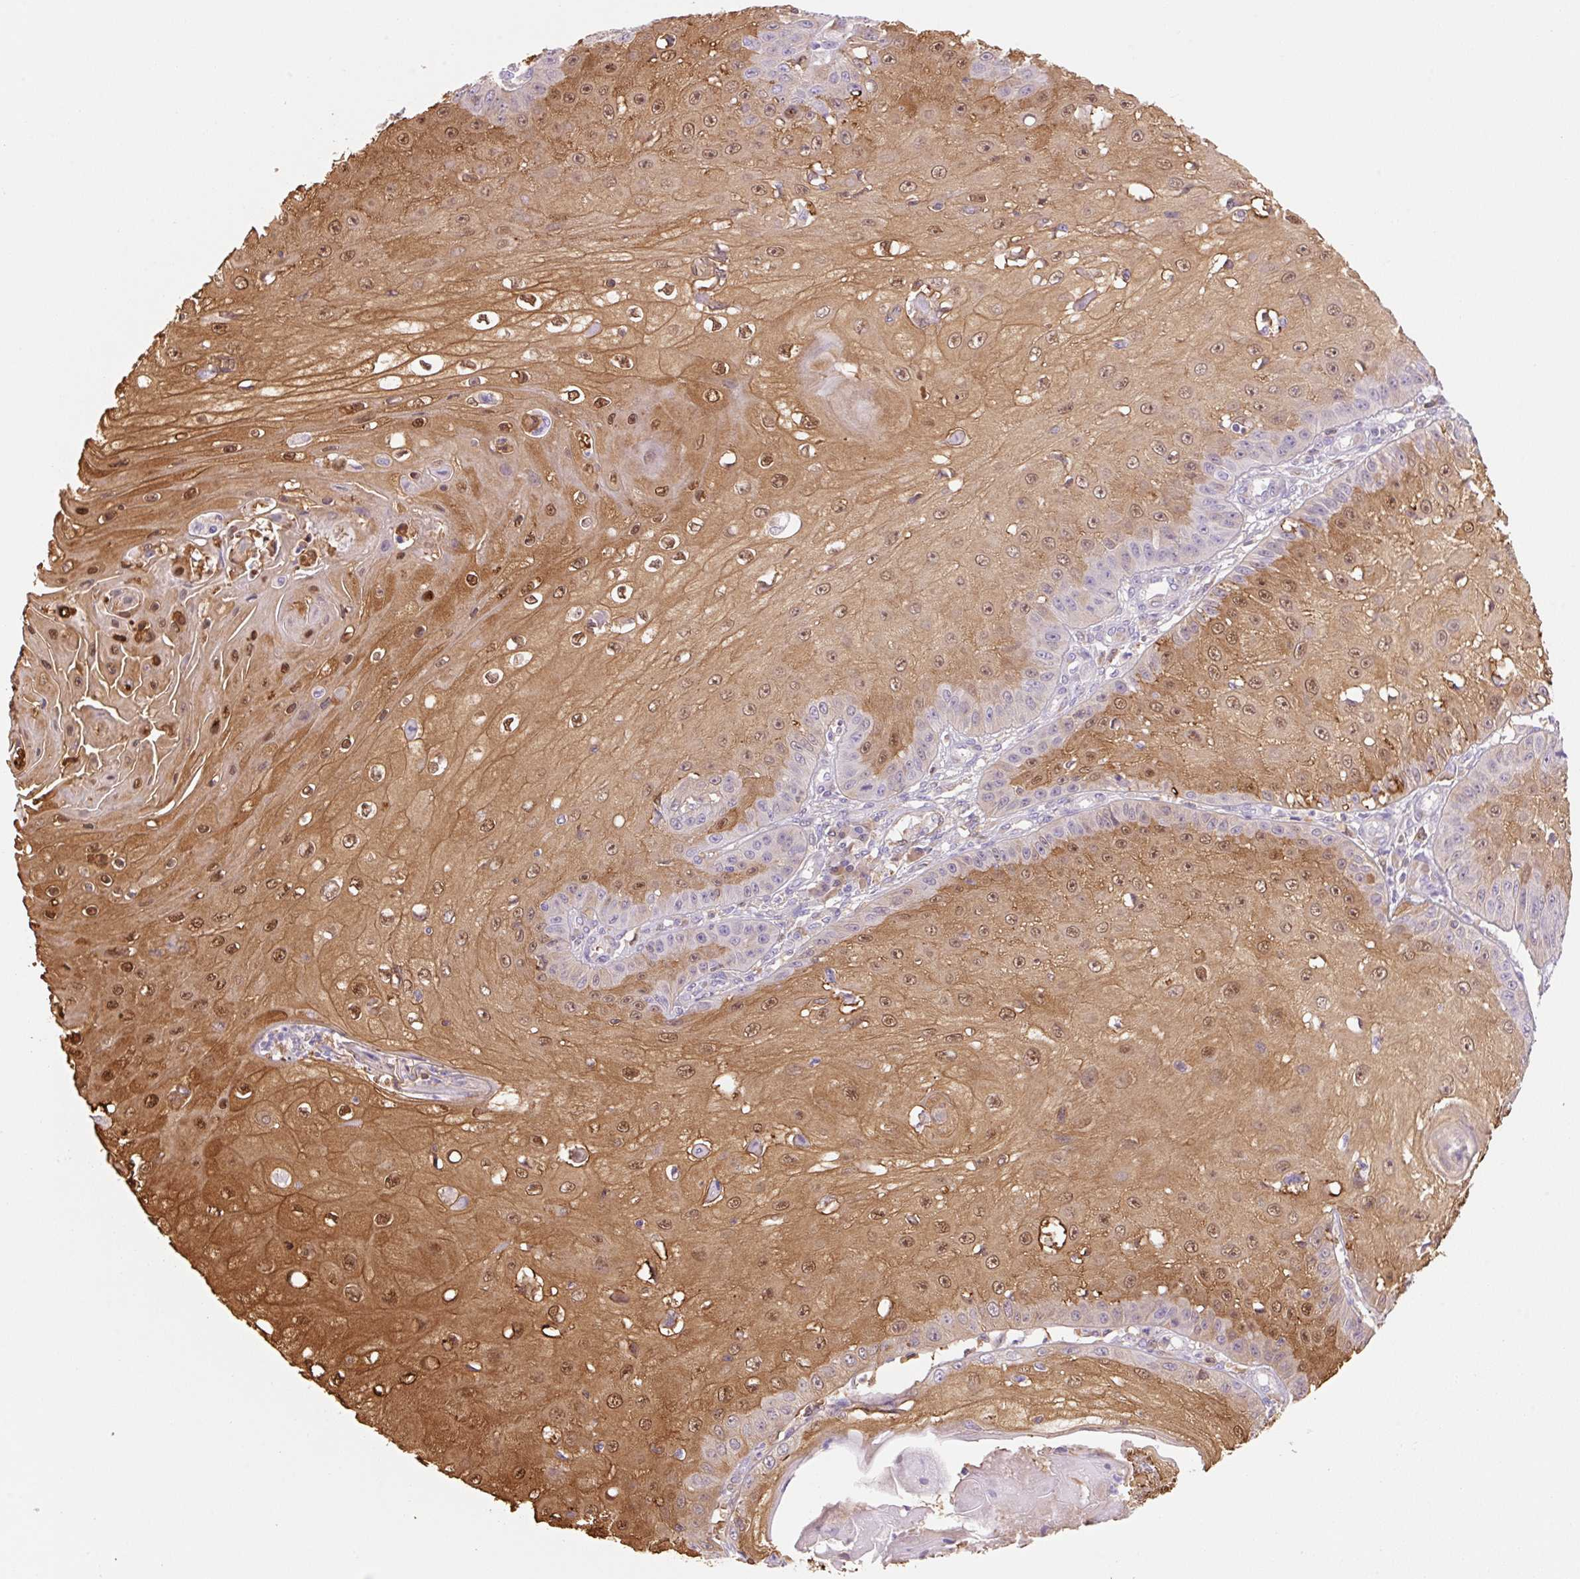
{"staining": {"intensity": "moderate", "quantity": ">75%", "location": "cytoplasmic/membranous,nuclear"}, "tissue": "skin cancer", "cell_type": "Tumor cells", "image_type": "cancer", "snomed": [{"axis": "morphology", "description": "Squamous cell carcinoma, NOS"}, {"axis": "topography", "description": "Skin"}], "caption": "Tumor cells demonstrate medium levels of moderate cytoplasmic/membranous and nuclear positivity in approximately >75% of cells in human squamous cell carcinoma (skin).", "gene": "FABP5", "patient": {"sex": "male", "age": 70}}